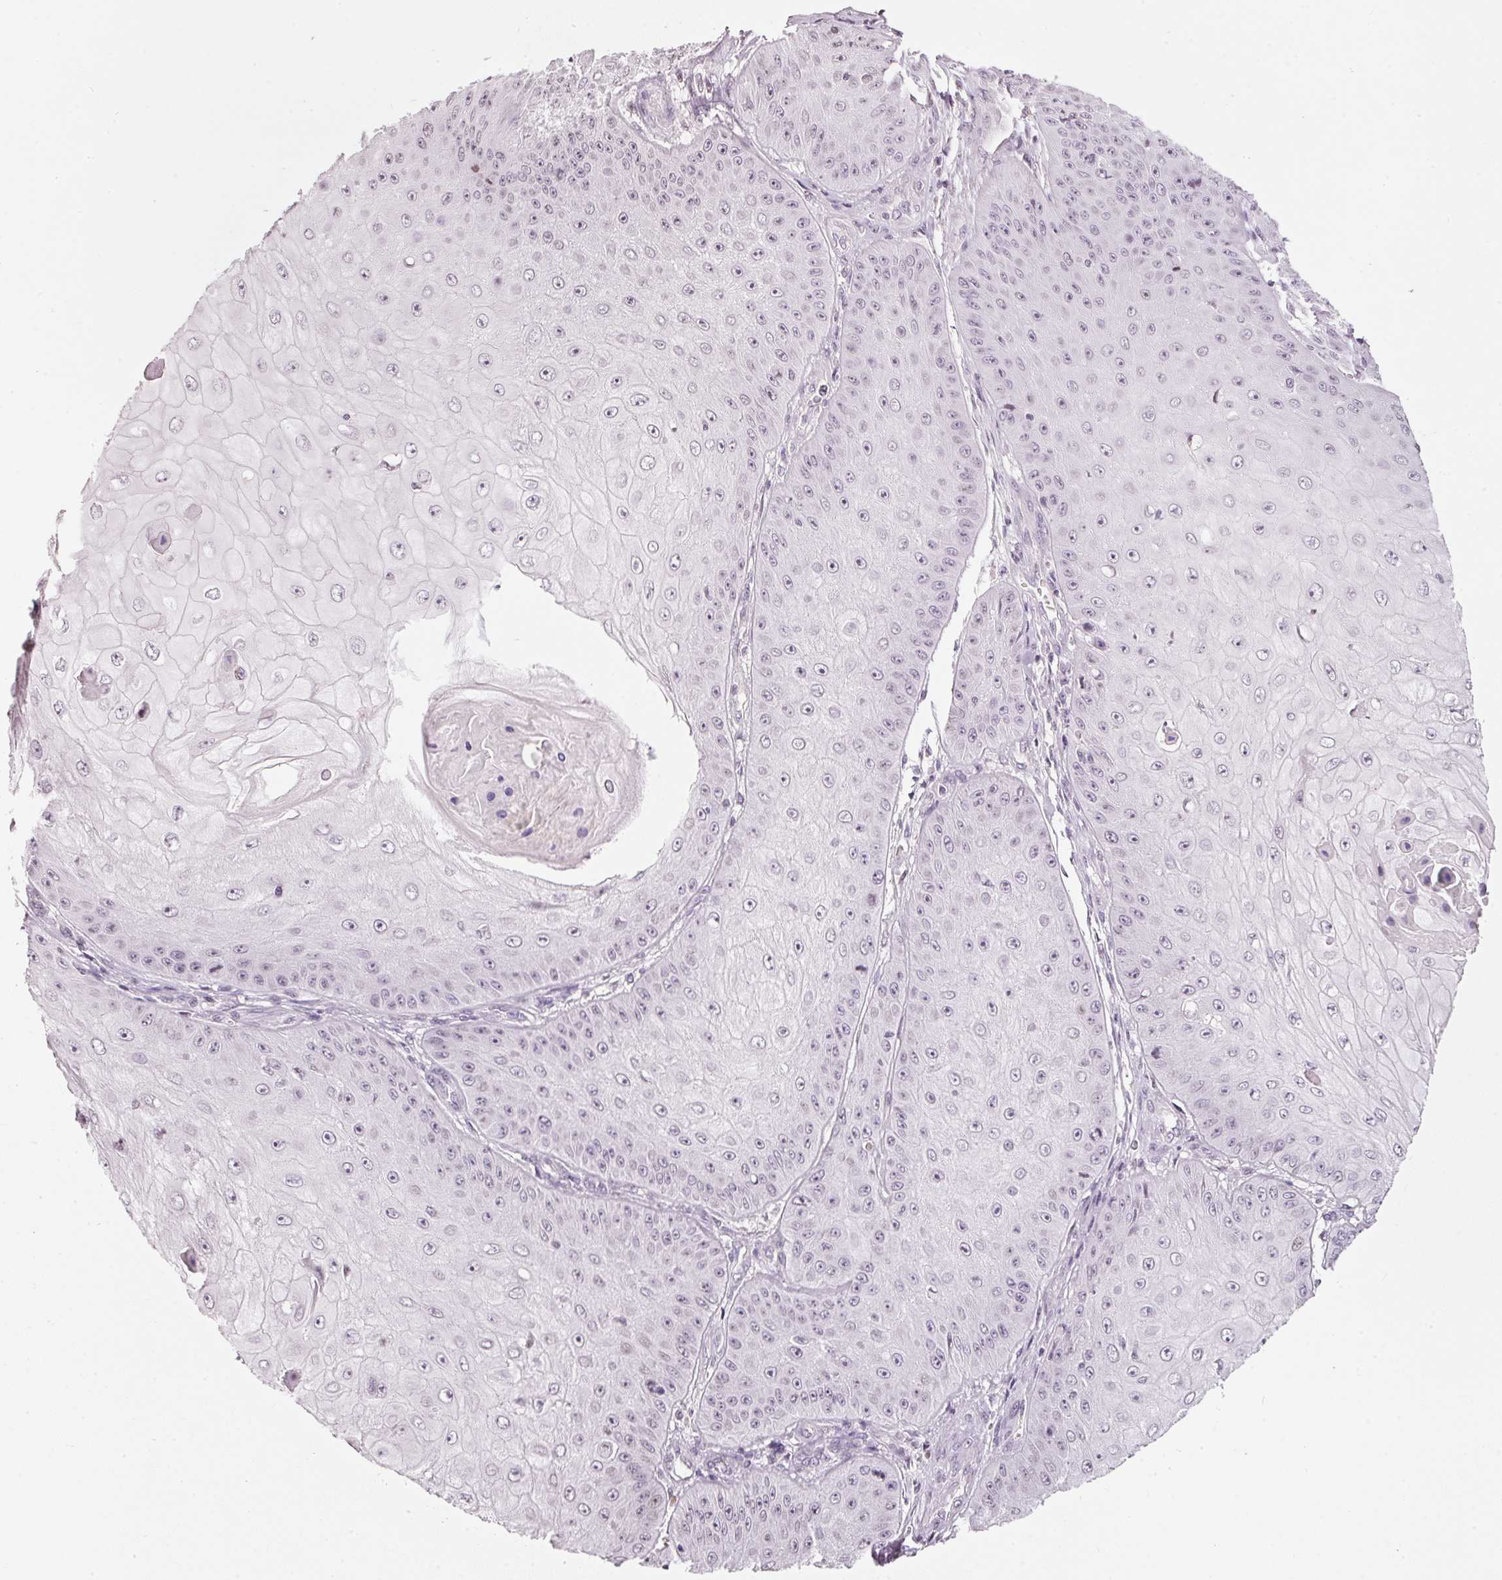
{"staining": {"intensity": "weak", "quantity": "<25%", "location": "nuclear"}, "tissue": "skin cancer", "cell_type": "Tumor cells", "image_type": "cancer", "snomed": [{"axis": "morphology", "description": "Squamous cell carcinoma, NOS"}, {"axis": "topography", "description": "Skin"}], "caption": "IHC photomicrograph of skin squamous cell carcinoma stained for a protein (brown), which shows no positivity in tumor cells.", "gene": "NRDE2", "patient": {"sex": "male", "age": 70}}